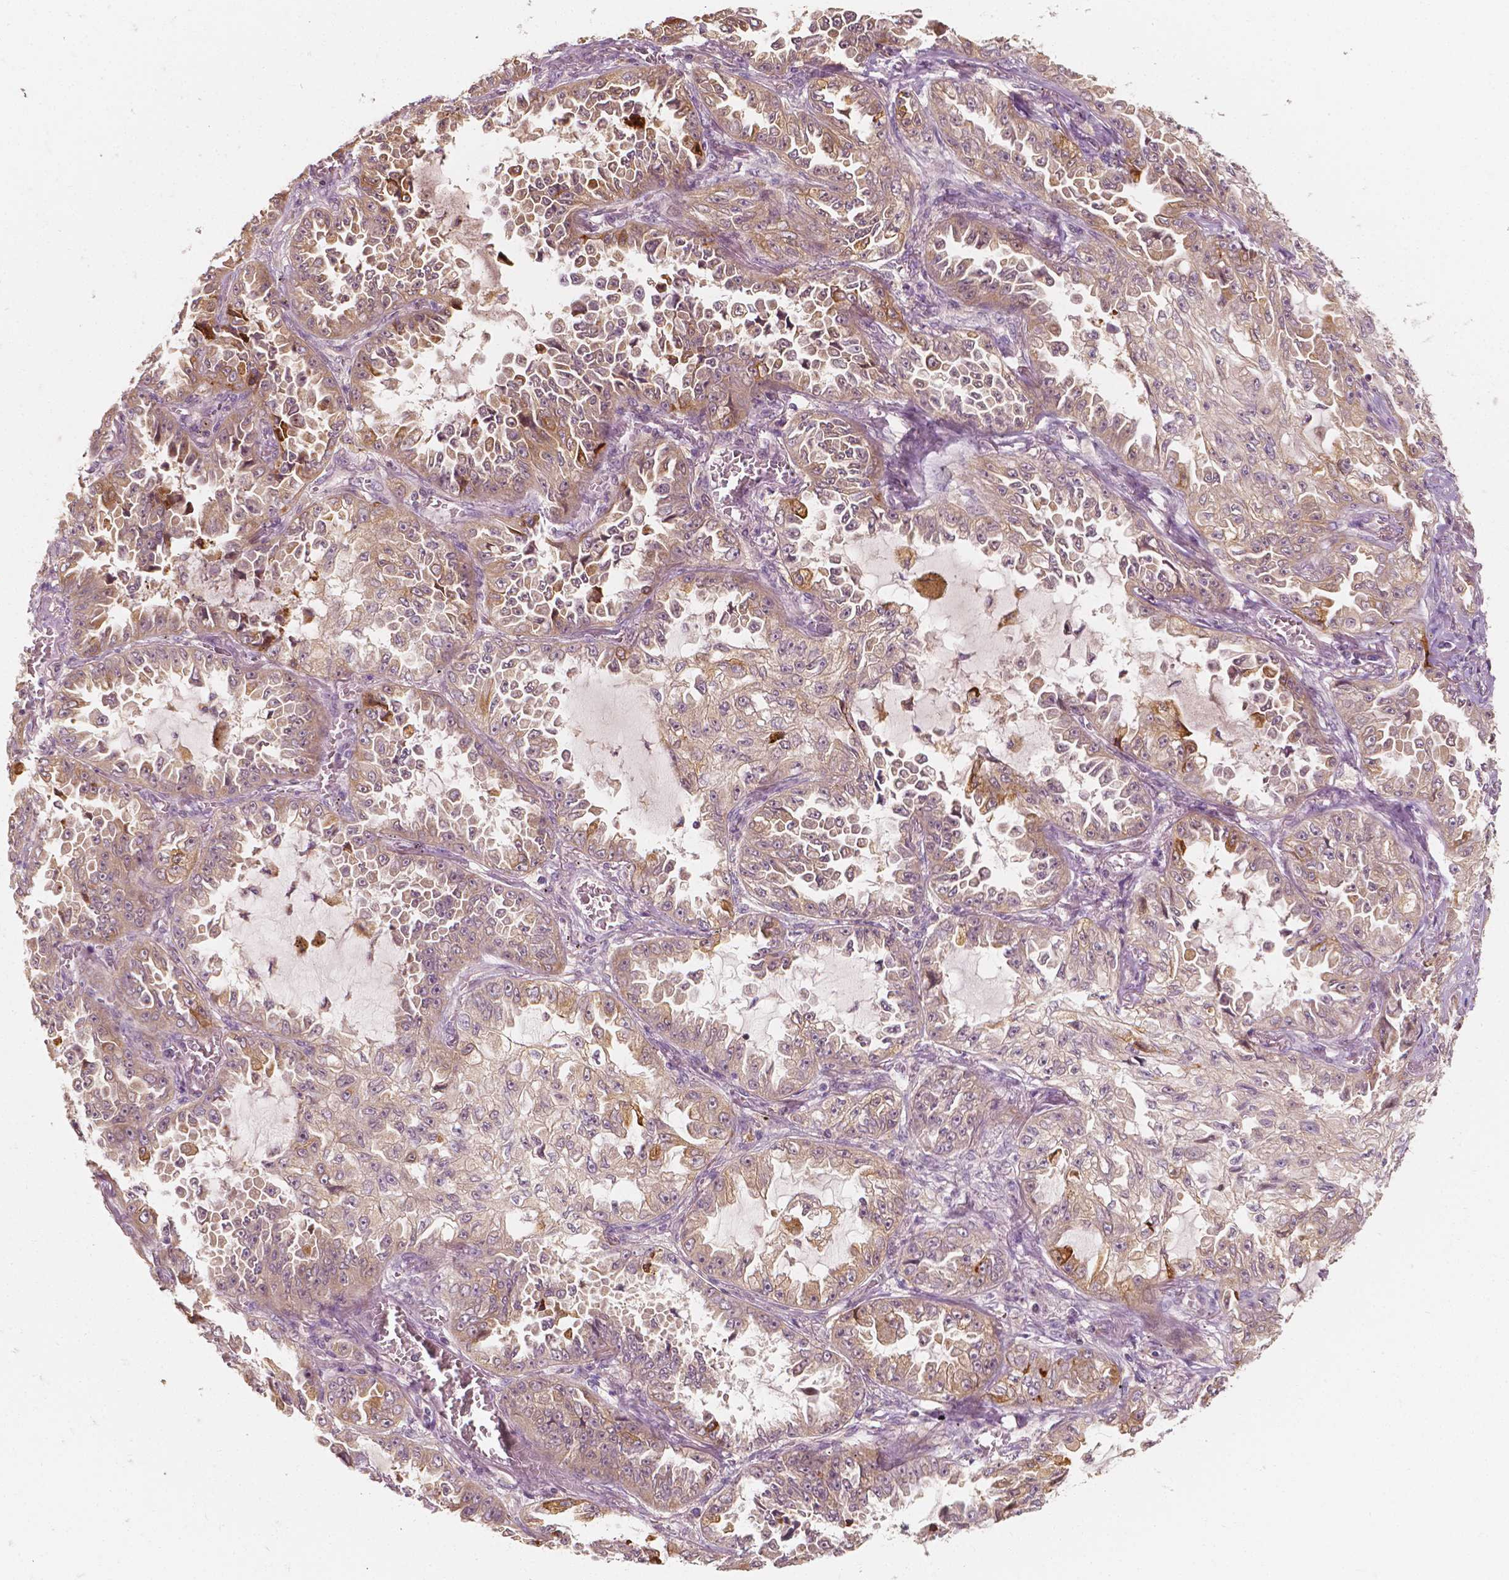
{"staining": {"intensity": "moderate", "quantity": "25%-75%", "location": "cytoplasmic/membranous"}, "tissue": "lung cancer", "cell_type": "Tumor cells", "image_type": "cancer", "snomed": [{"axis": "morphology", "description": "Adenocarcinoma, NOS"}, {"axis": "topography", "description": "Lung"}], "caption": "An immunohistochemistry histopathology image of neoplastic tissue is shown. Protein staining in brown shows moderate cytoplasmic/membranous positivity in lung cancer within tumor cells. The staining is performed using DAB brown chromogen to label protein expression. The nuclei are counter-stained blue using hematoxylin.", "gene": "SHPK", "patient": {"sex": "female", "age": 52}}